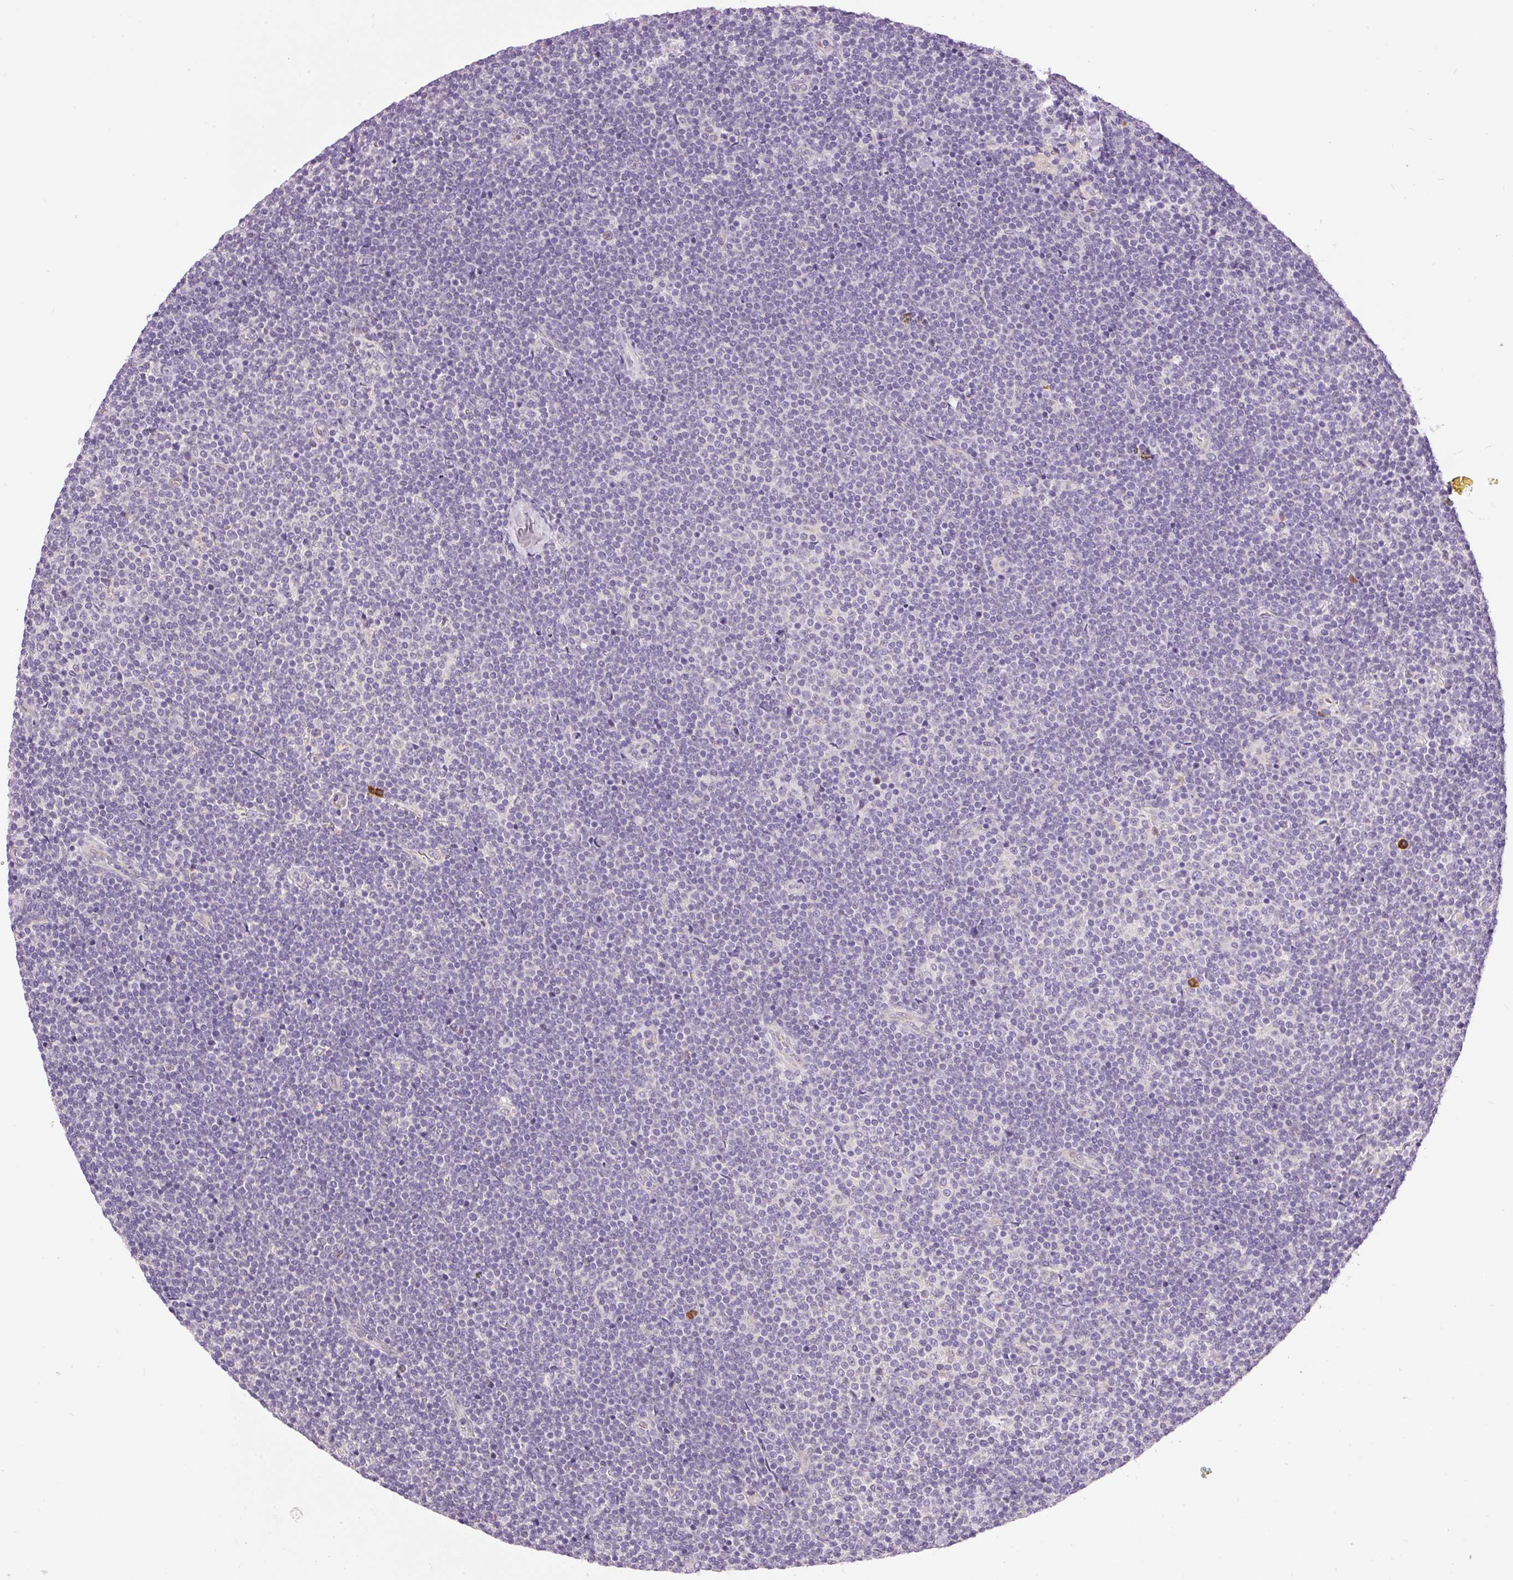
{"staining": {"intensity": "negative", "quantity": "none", "location": "none"}, "tissue": "lymphoma", "cell_type": "Tumor cells", "image_type": "cancer", "snomed": [{"axis": "morphology", "description": "Malignant lymphoma, non-Hodgkin's type, Low grade"}, {"axis": "topography", "description": "Lymph node"}], "caption": "A high-resolution histopathology image shows immunohistochemistry staining of lymphoma, which exhibits no significant expression in tumor cells.", "gene": "PNPLA5", "patient": {"sex": "male", "age": 48}}